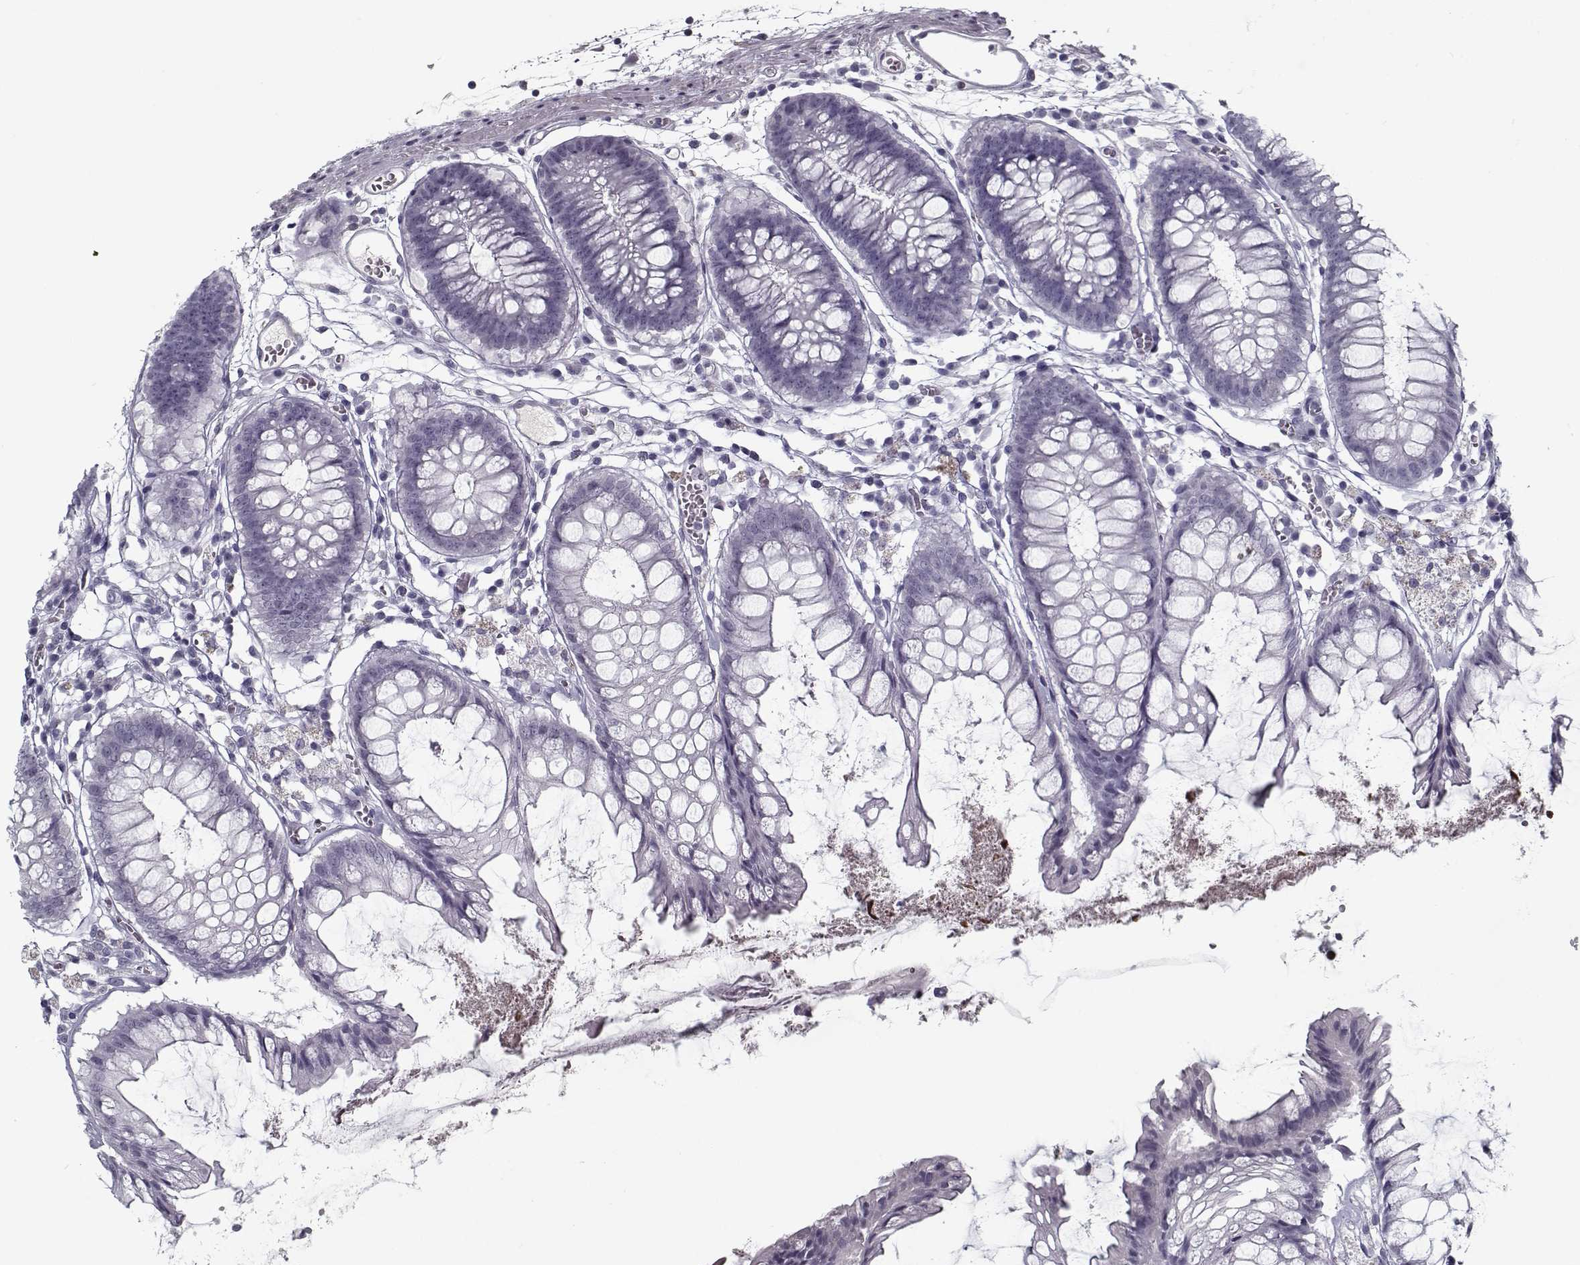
{"staining": {"intensity": "negative", "quantity": "none", "location": "none"}, "tissue": "colon", "cell_type": "Endothelial cells", "image_type": "normal", "snomed": [{"axis": "morphology", "description": "Normal tissue, NOS"}, {"axis": "morphology", "description": "Adenocarcinoma, NOS"}, {"axis": "topography", "description": "Colon"}], "caption": "A high-resolution histopathology image shows immunohistochemistry (IHC) staining of normal colon, which displays no significant positivity in endothelial cells. (DAB (3,3'-diaminobenzidine) immunohistochemistry with hematoxylin counter stain).", "gene": "SPACA9", "patient": {"sex": "male", "age": 65}}